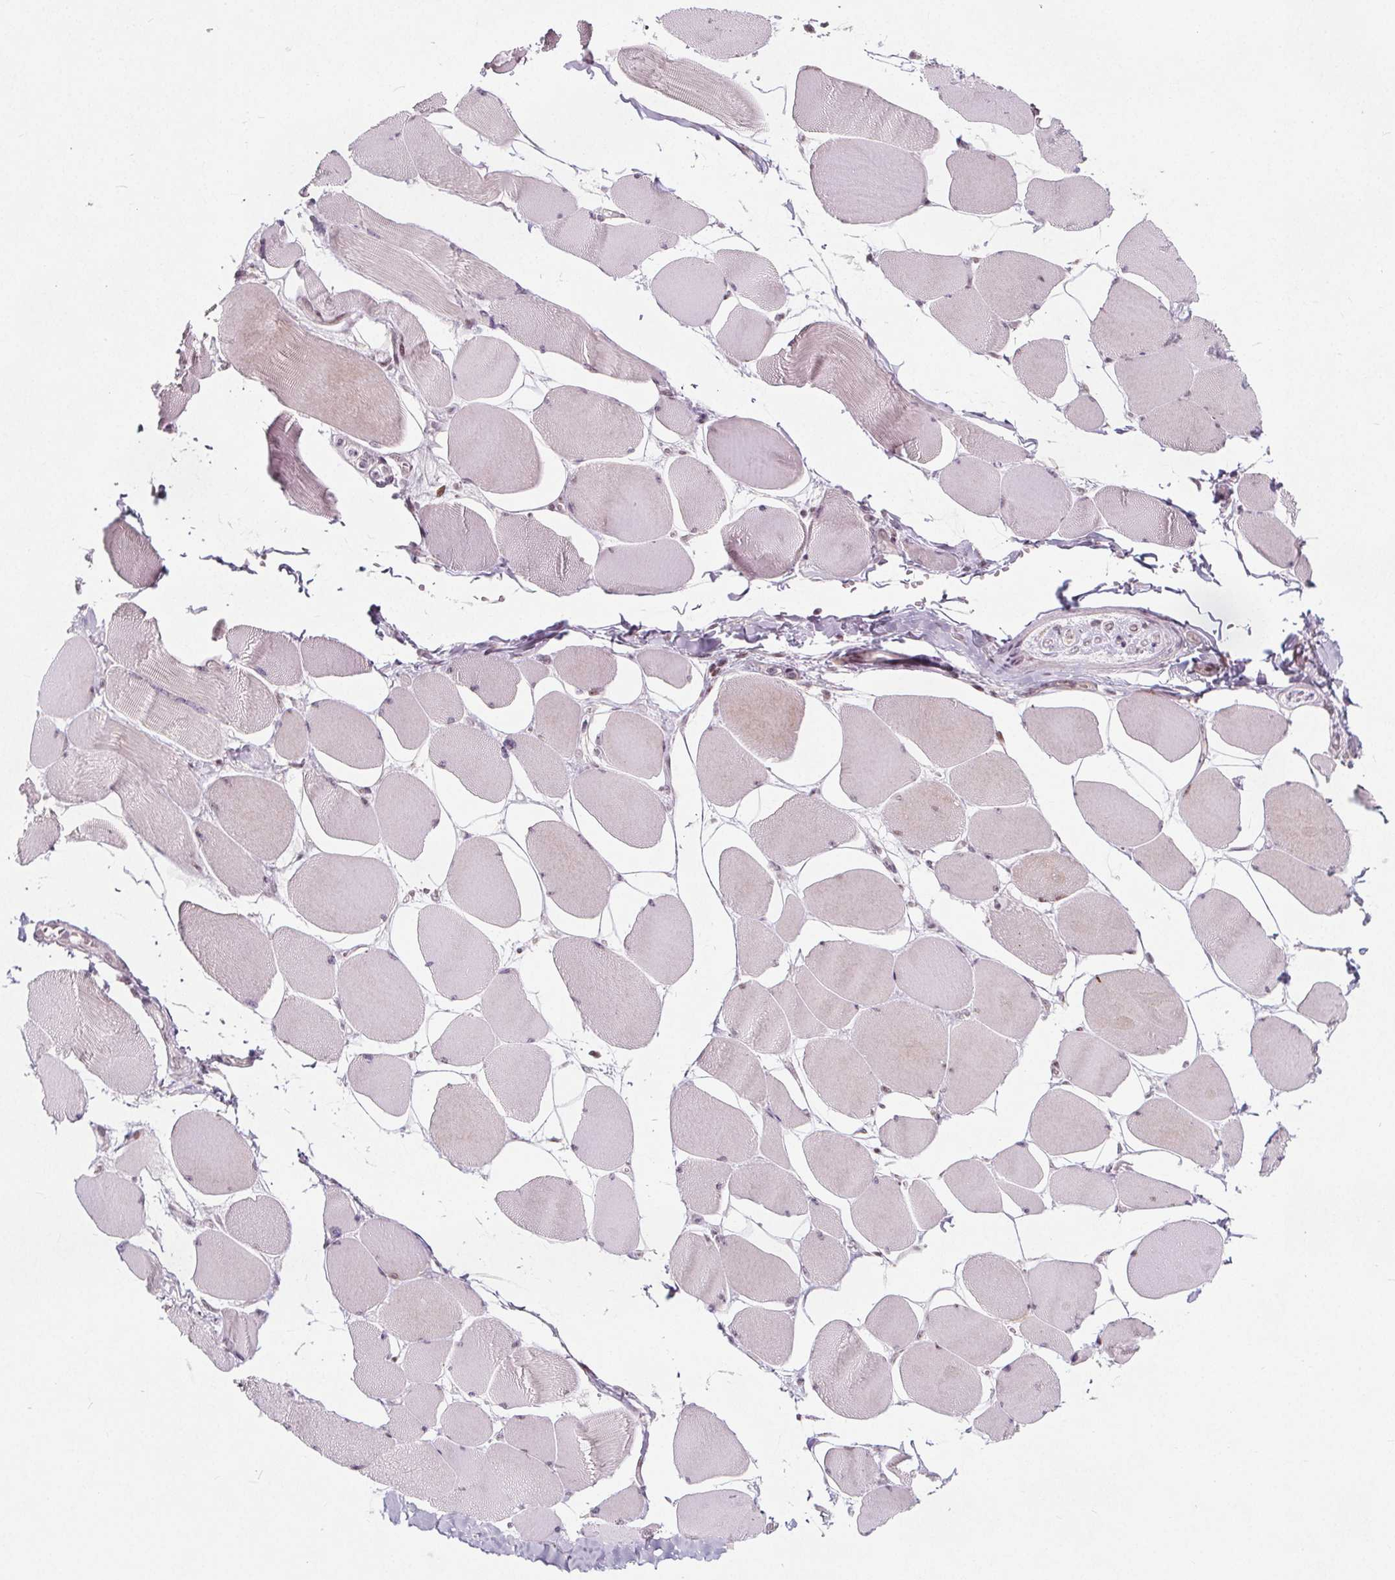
{"staining": {"intensity": "weak", "quantity": "25%-75%", "location": "nuclear"}, "tissue": "skeletal muscle", "cell_type": "Myocytes", "image_type": "normal", "snomed": [{"axis": "morphology", "description": "Normal tissue, NOS"}, {"axis": "topography", "description": "Skeletal muscle"}], "caption": "The immunohistochemical stain labels weak nuclear positivity in myocytes of benign skeletal muscle. The staining is performed using DAB brown chromogen to label protein expression. The nuclei are counter-stained blue using hematoxylin.", "gene": "TAF6L", "patient": {"sex": "female", "age": 75}}